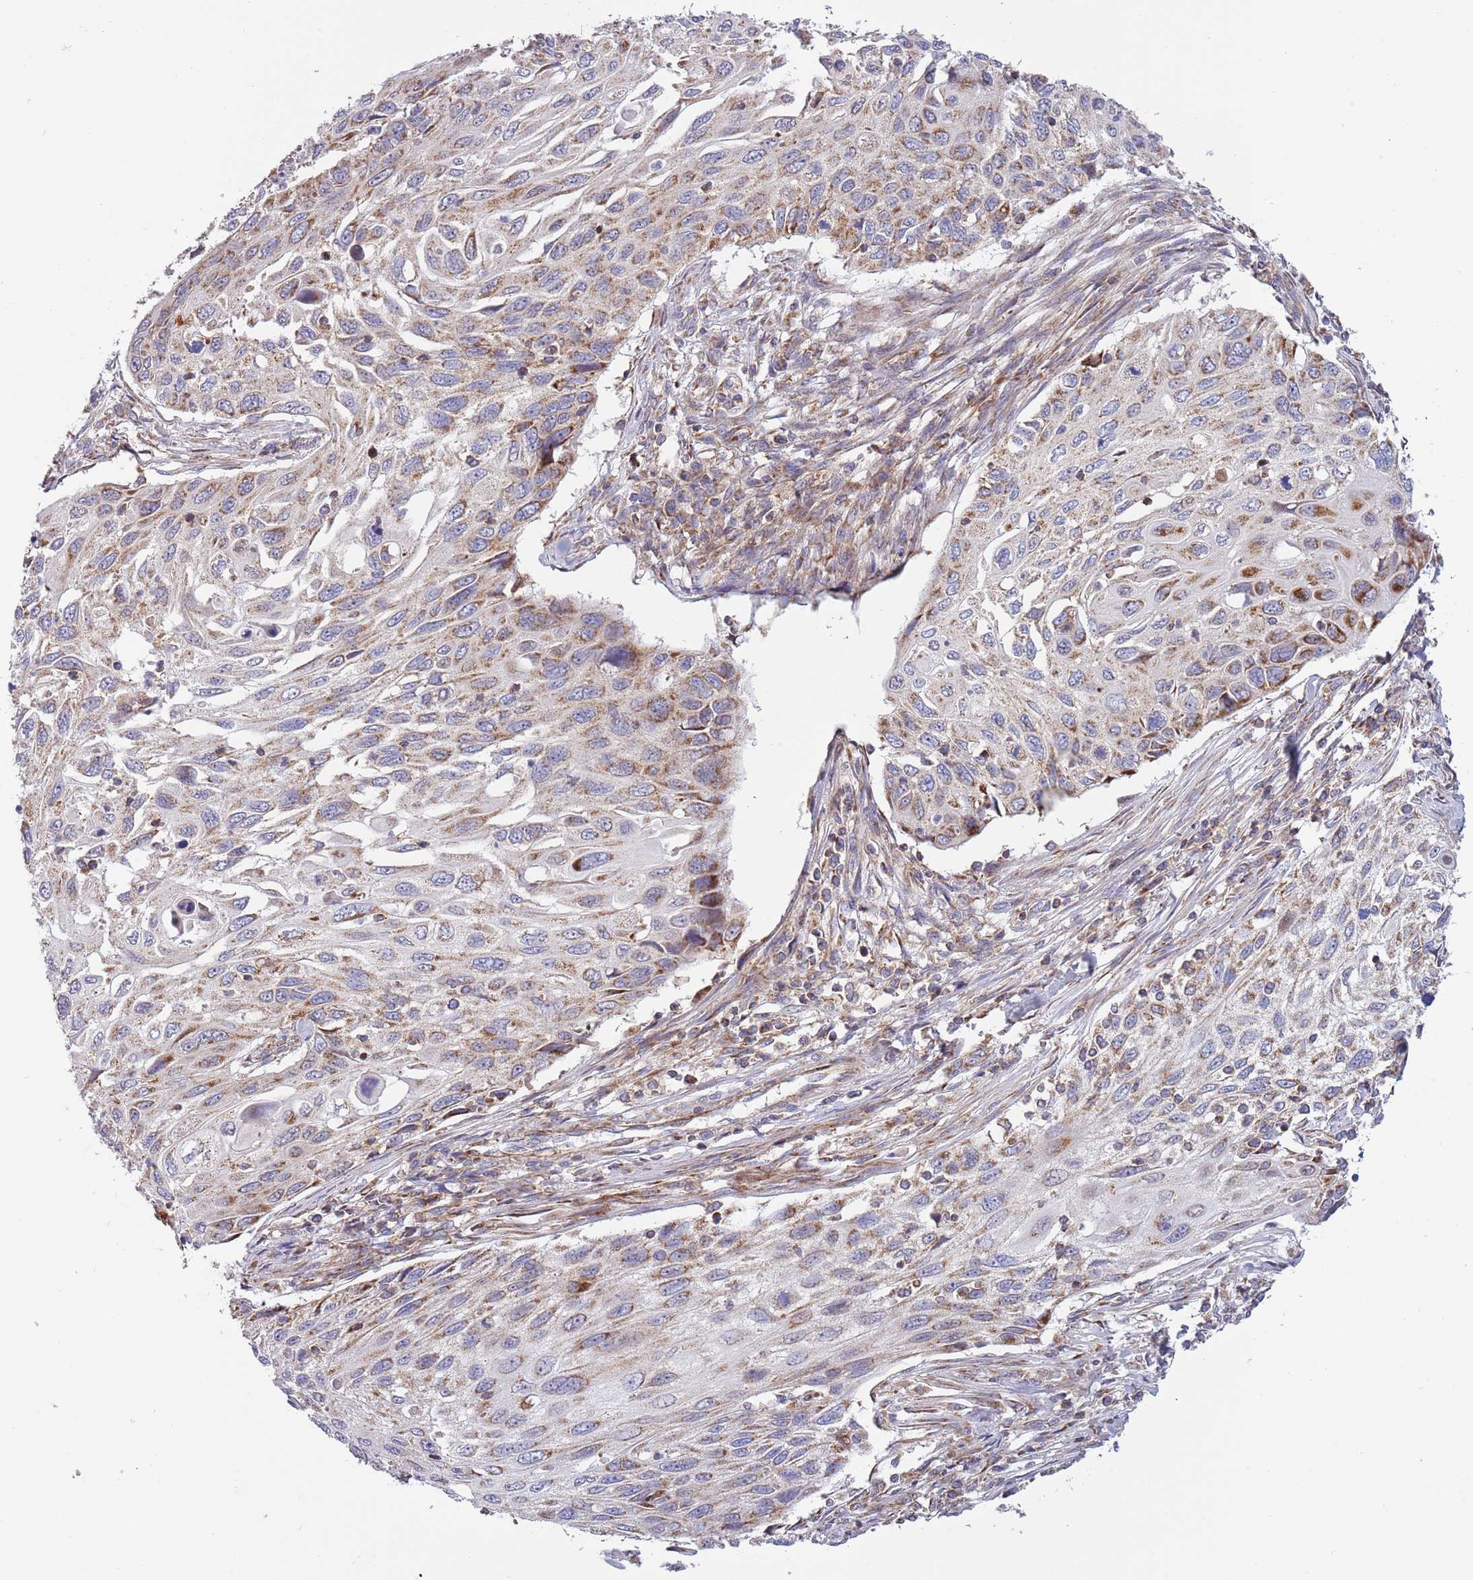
{"staining": {"intensity": "moderate", "quantity": "<25%", "location": "cytoplasmic/membranous"}, "tissue": "cervical cancer", "cell_type": "Tumor cells", "image_type": "cancer", "snomed": [{"axis": "morphology", "description": "Squamous cell carcinoma, NOS"}, {"axis": "topography", "description": "Cervix"}], "caption": "Immunohistochemistry photomicrograph of neoplastic tissue: cervical squamous cell carcinoma stained using IHC shows low levels of moderate protein expression localized specifically in the cytoplasmic/membranous of tumor cells, appearing as a cytoplasmic/membranous brown color.", "gene": "IRS4", "patient": {"sex": "female", "age": 70}}